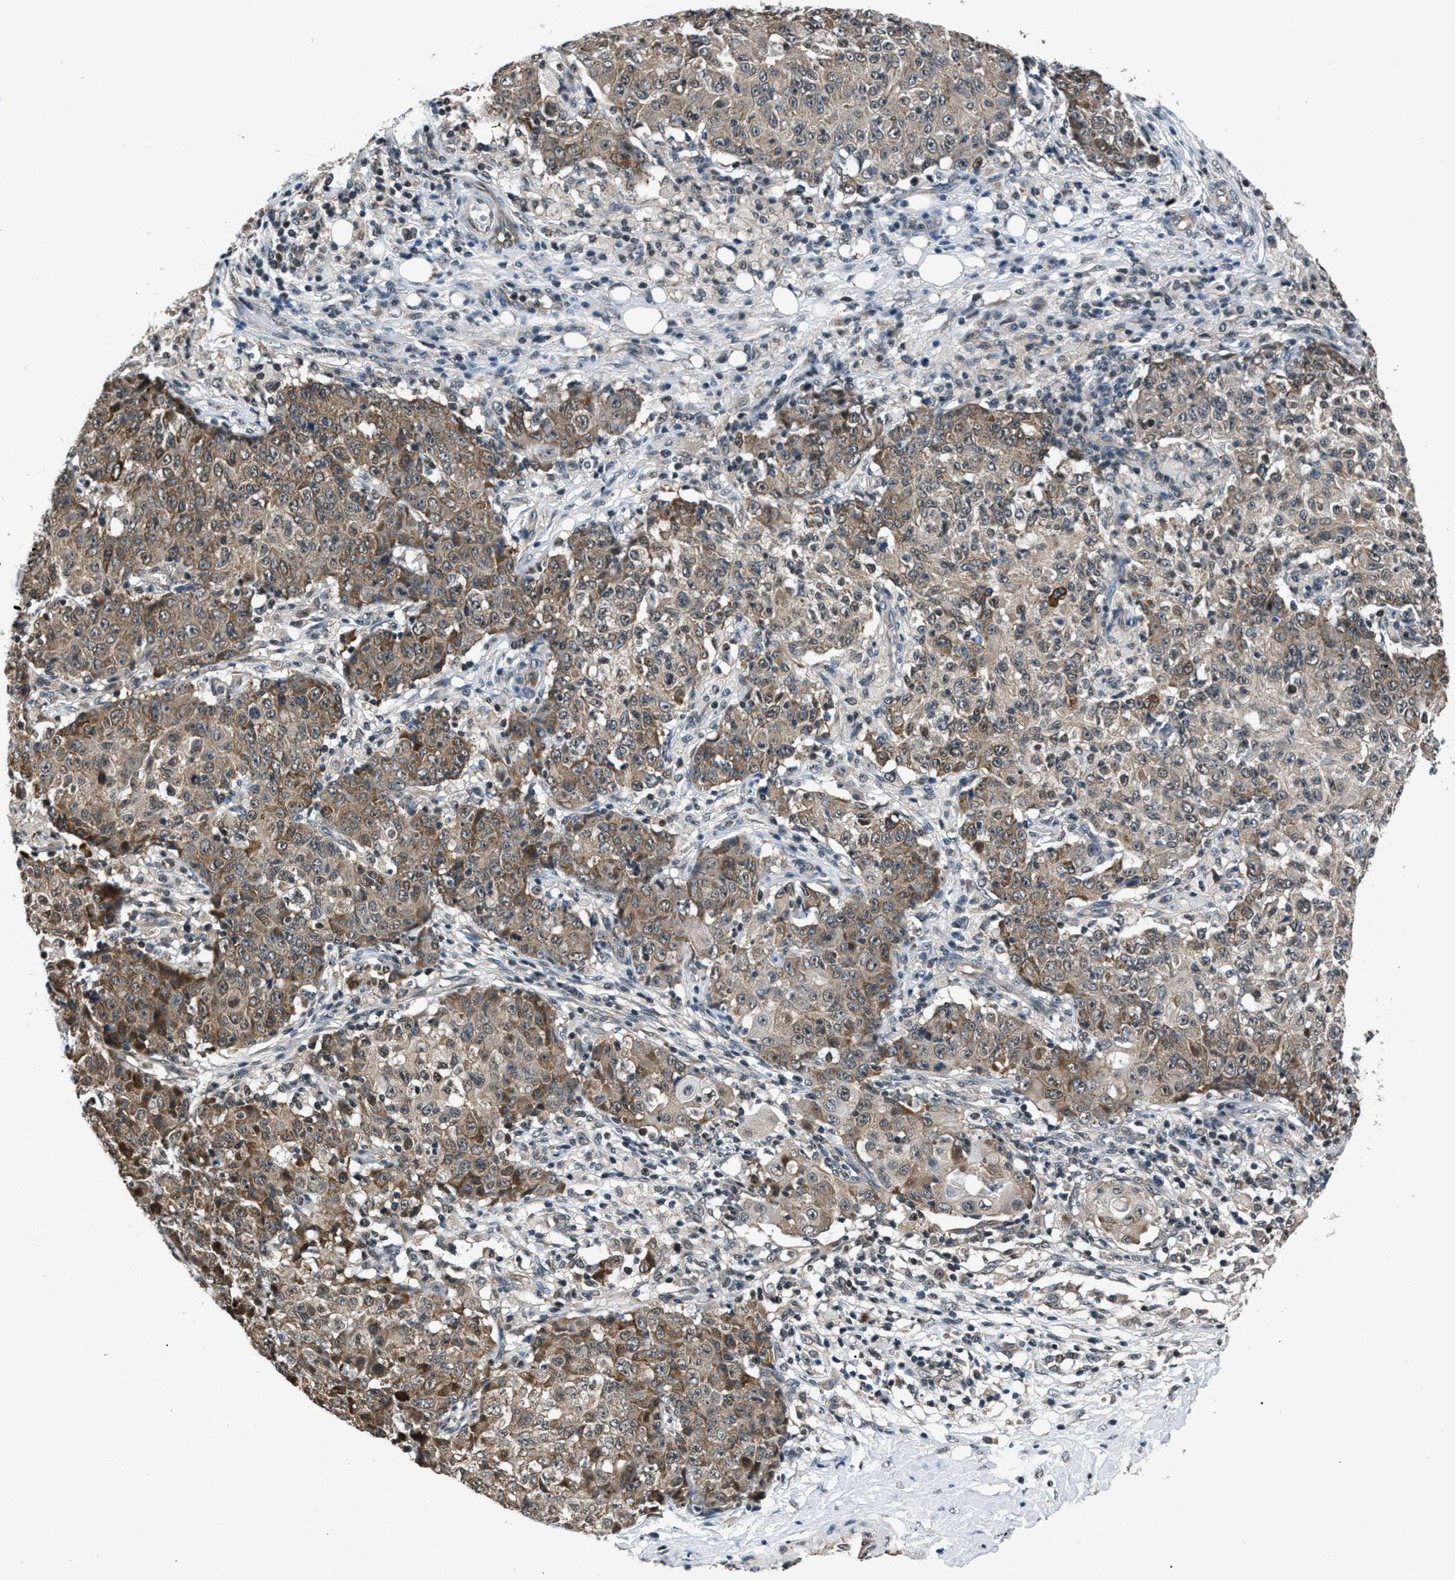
{"staining": {"intensity": "weak", "quantity": "25%-75%", "location": "cytoplasmic/membranous"}, "tissue": "ovarian cancer", "cell_type": "Tumor cells", "image_type": "cancer", "snomed": [{"axis": "morphology", "description": "Carcinoma, endometroid"}, {"axis": "topography", "description": "Ovary"}], "caption": "Immunohistochemistry photomicrograph of human ovarian endometroid carcinoma stained for a protein (brown), which reveals low levels of weak cytoplasmic/membranous expression in about 25%-75% of tumor cells.", "gene": "RBM33", "patient": {"sex": "female", "age": 42}}